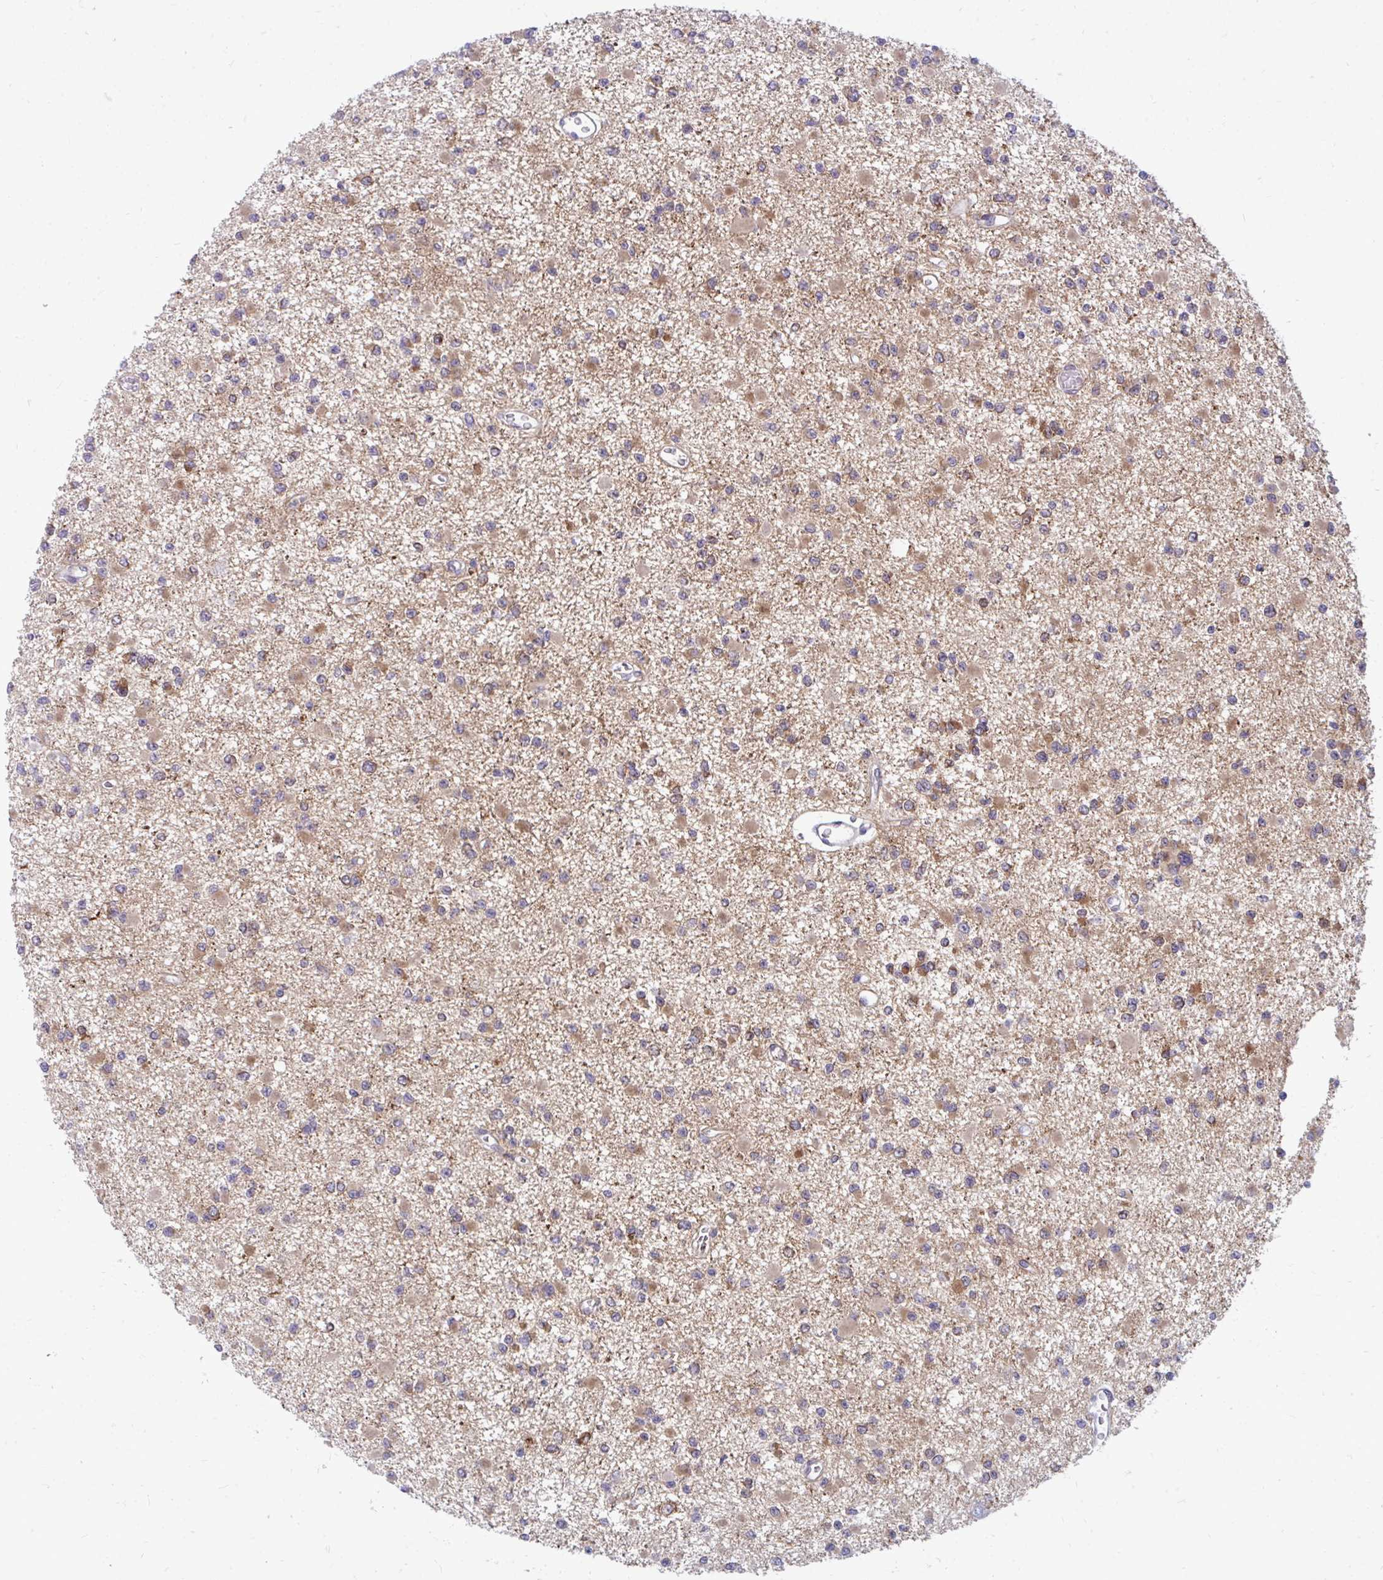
{"staining": {"intensity": "moderate", "quantity": "<25%", "location": "cytoplasmic/membranous"}, "tissue": "glioma", "cell_type": "Tumor cells", "image_type": "cancer", "snomed": [{"axis": "morphology", "description": "Glioma, malignant, Low grade"}, {"axis": "topography", "description": "Brain"}], "caption": "Immunohistochemical staining of low-grade glioma (malignant) displays moderate cytoplasmic/membranous protein expression in approximately <25% of tumor cells. (Brightfield microscopy of DAB IHC at high magnification).", "gene": "ACSL5", "patient": {"sex": "female", "age": 22}}